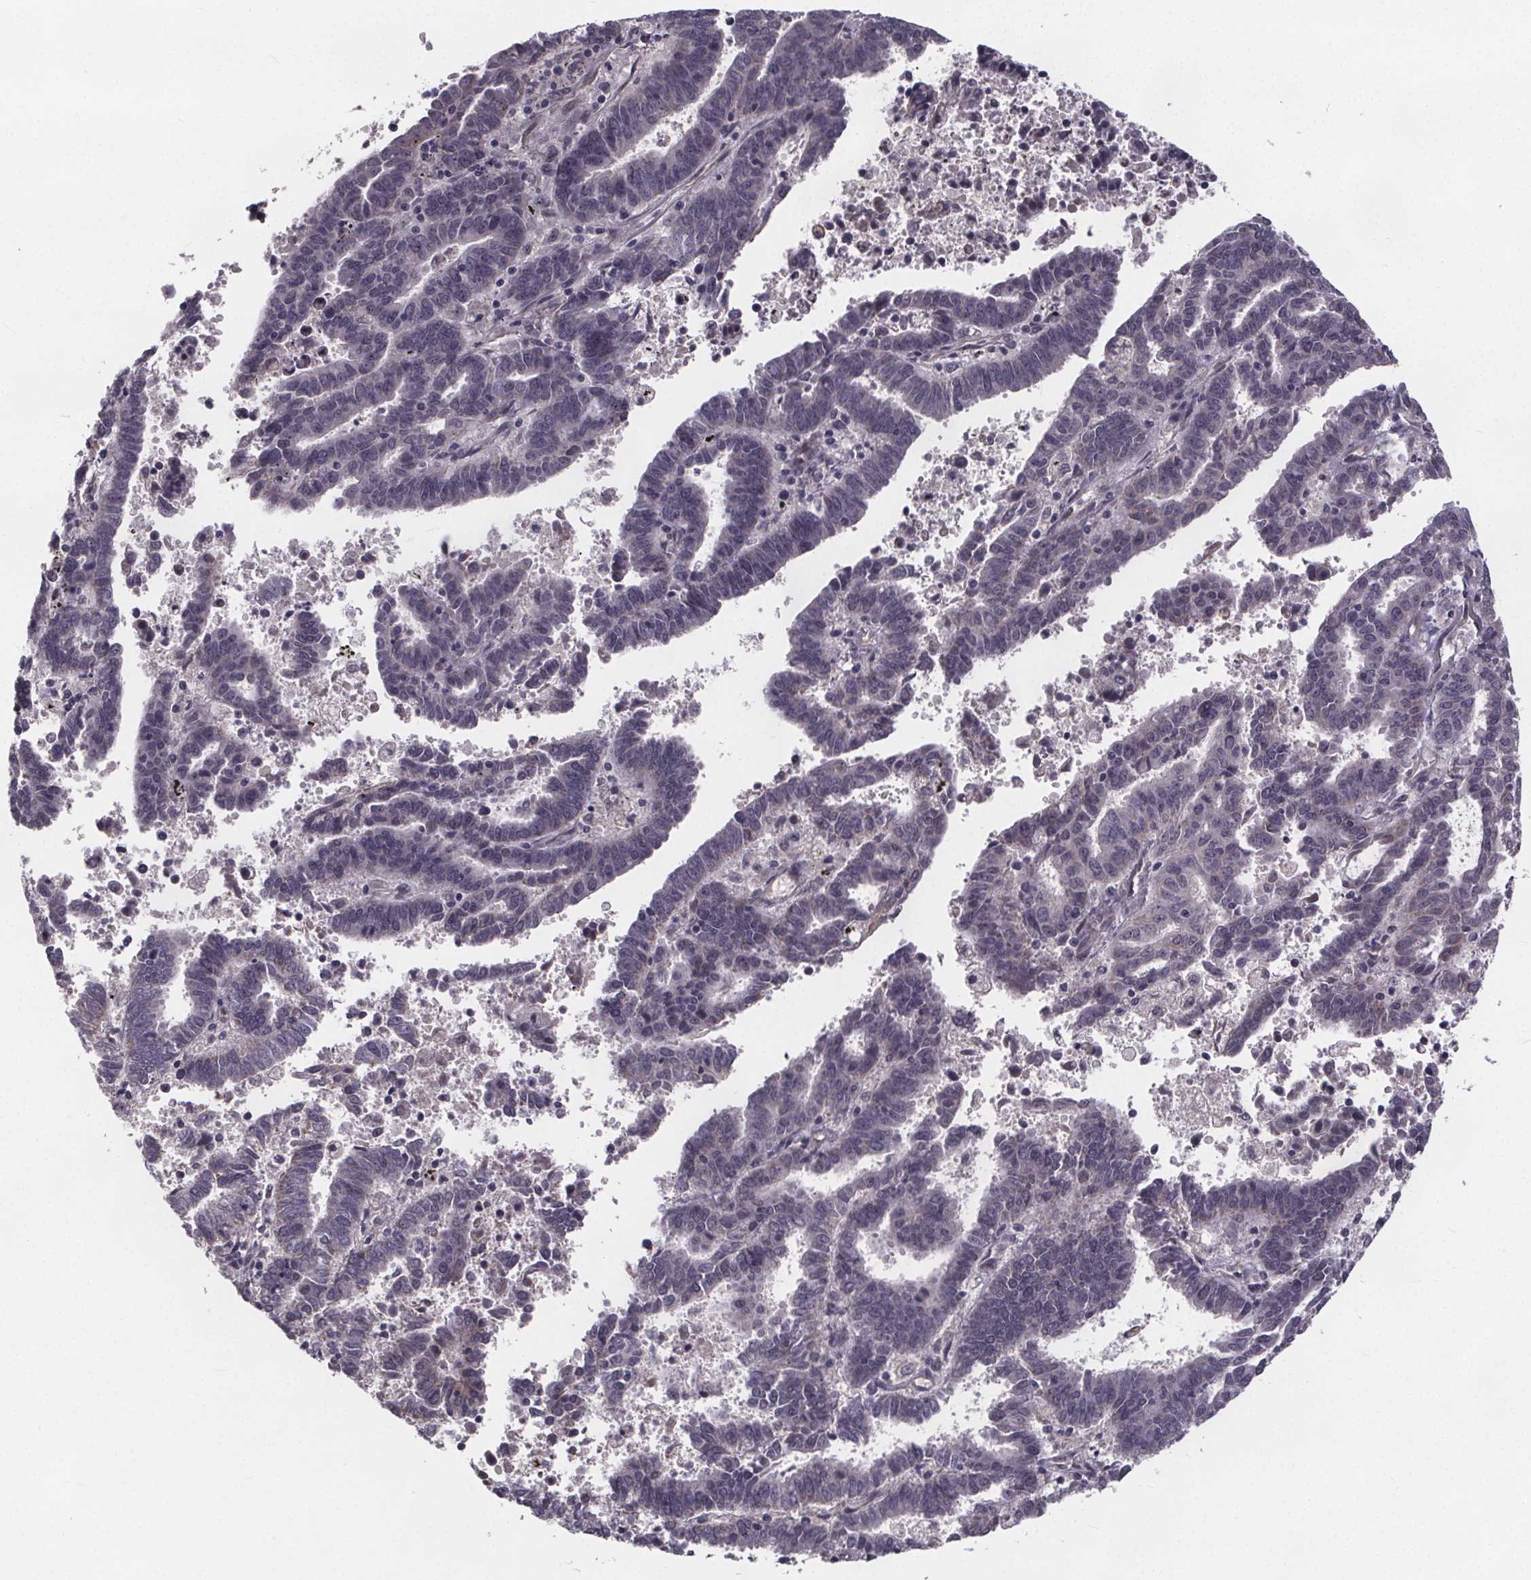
{"staining": {"intensity": "negative", "quantity": "none", "location": "none"}, "tissue": "endometrial cancer", "cell_type": "Tumor cells", "image_type": "cancer", "snomed": [{"axis": "morphology", "description": "Adenocarcinoma, NOS"}, {"axis": "topography", "description": "Uterus"}], "caption": "A micrograph of endometrial cancer (adenocarcinoma) stained for a protein demonstrates no brown staining in tumor cells.", "gene": "FAM181B", "patient": {"sex": "female", "age": 83}}